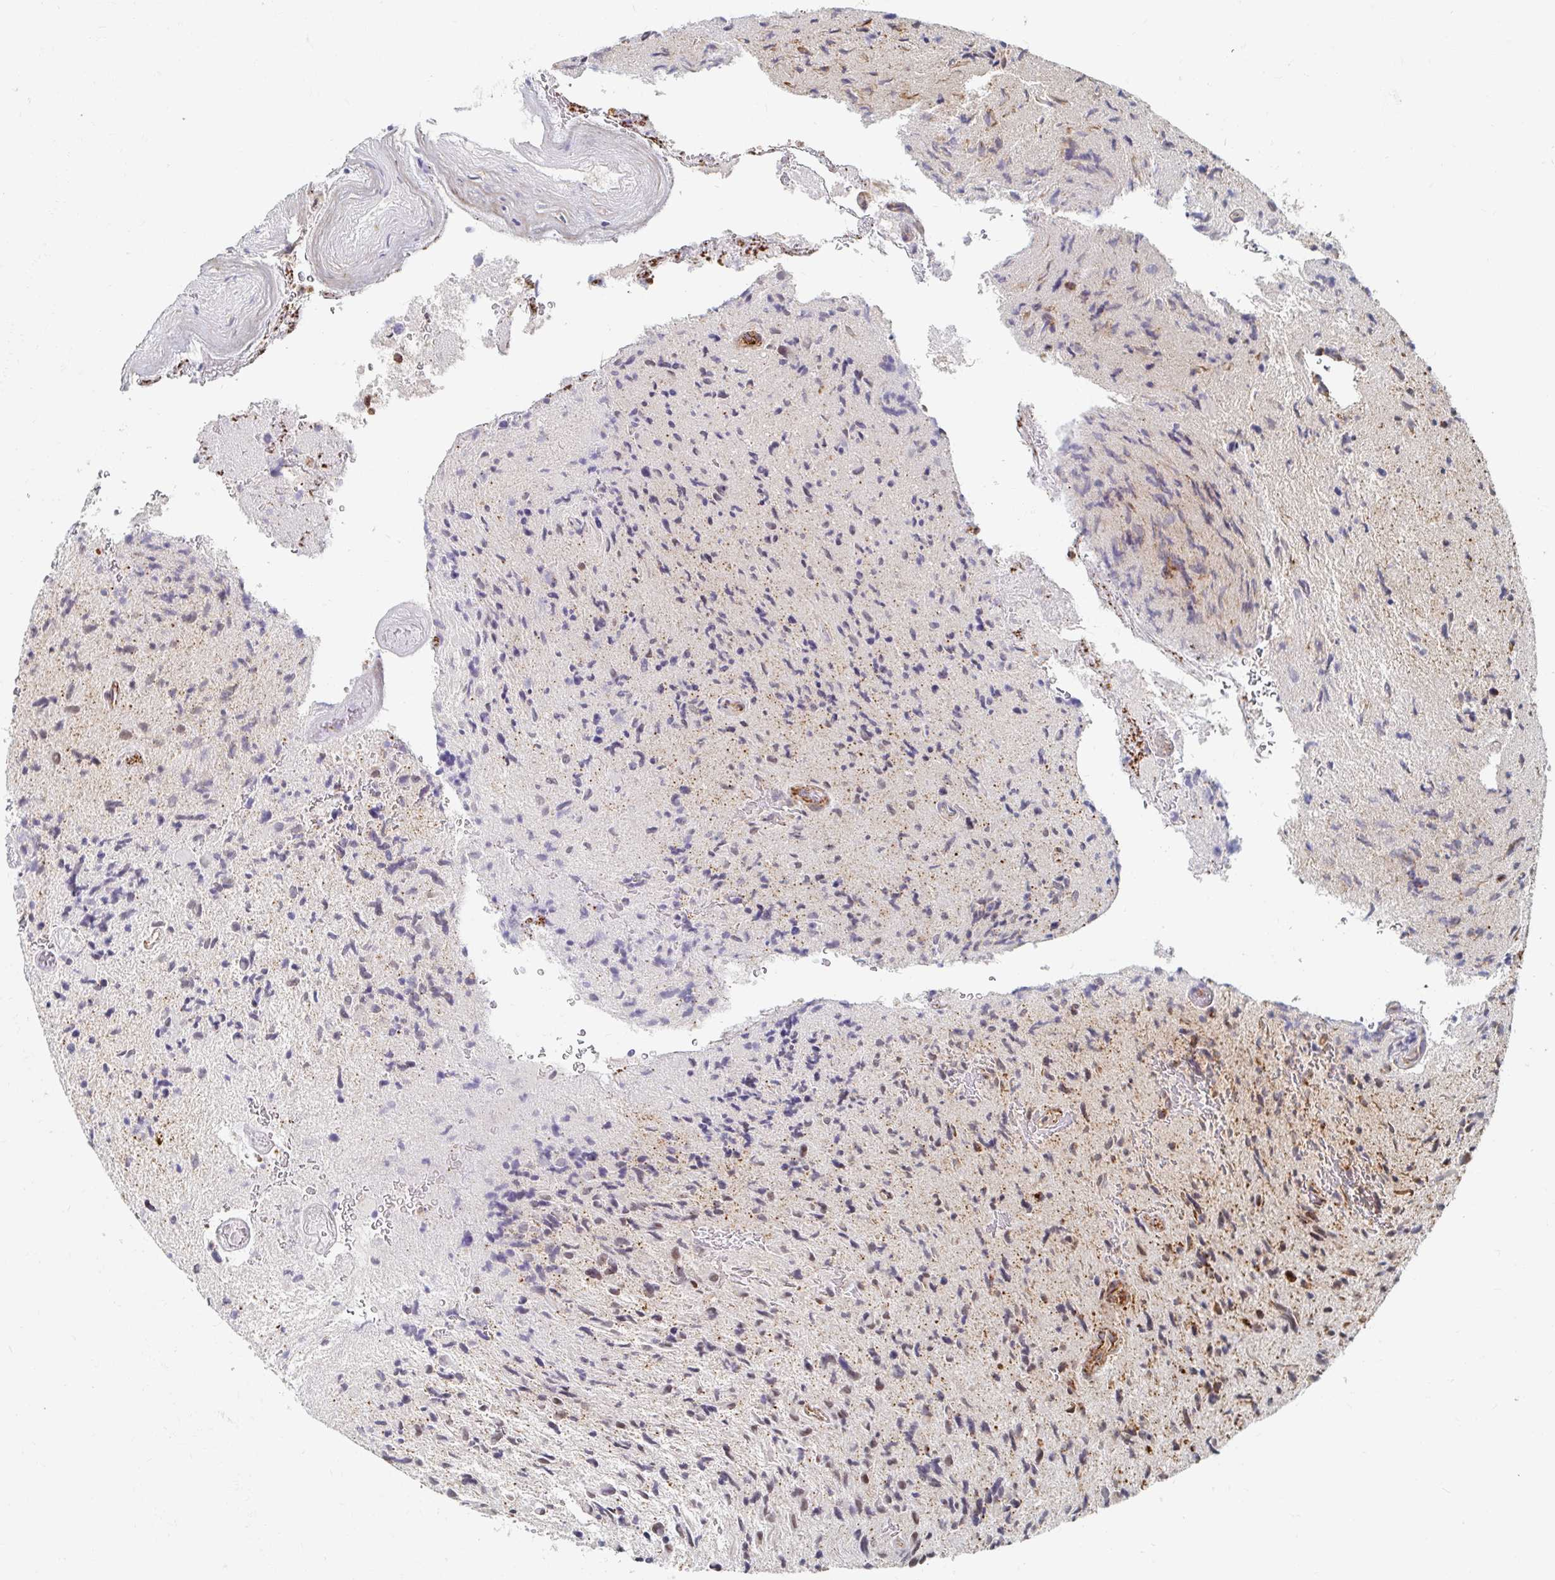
{"staining": {"intensity": "moderate", "quantity": "25%-75%", "location": "cytoplasmic/membranous"}, "tissue": "glioma", "cell_type": "Tumor cells", "image_type": "cancer", "snomed": [{"axis": "morphology", "description": "Glioma, malignant, High grade"}, {"axis": "topography", "description": "Brain"}], "caption": "Malignant glioma (high-grade) tissue displays moderate cytoplasmic/membranous staining in approximately 25%-75% of tumor cells", "gene": "MAVS", "patient": {"sex": "male", "age": 54}}